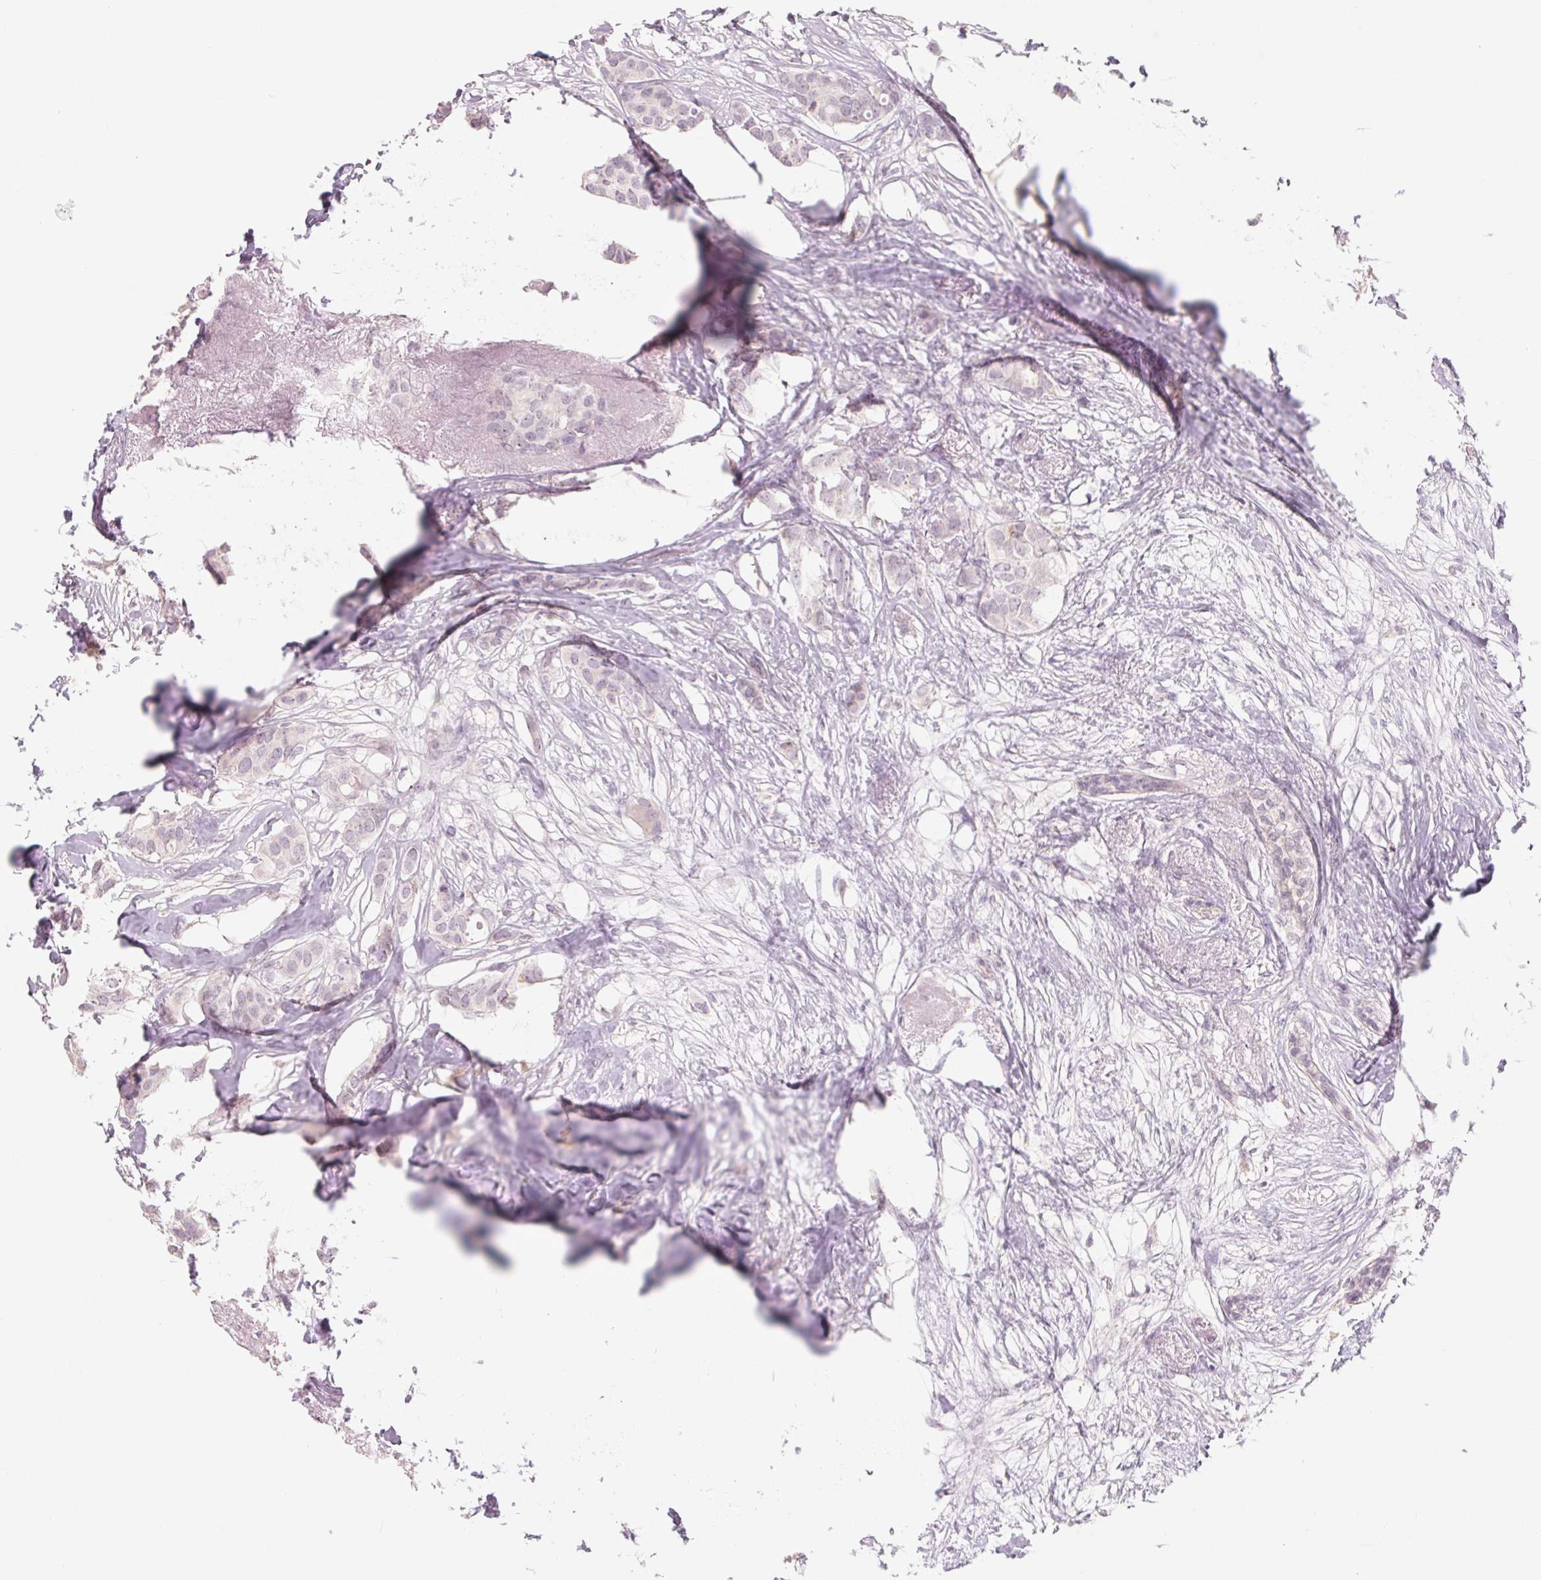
{"staining": {"intensity": "weak", "quantity": "<25%", "location": "cytoplasmic/membranous,nuclear"}, "tissue": "breast cancer", "cell_type": "Tumor cells", "image_type": "cancer", "snomed": [{"axis": "morphology", "description": "Duct carcinoma"}, {"axis": "topography", "description": "Breast"}], "caption": "A photomicrograph of human breast cancer (invasive ductal carcinoma) is negative for staining in tumor cells.", "gene": "POU1F1", "patient": {"sex": "female", "age": 62}}